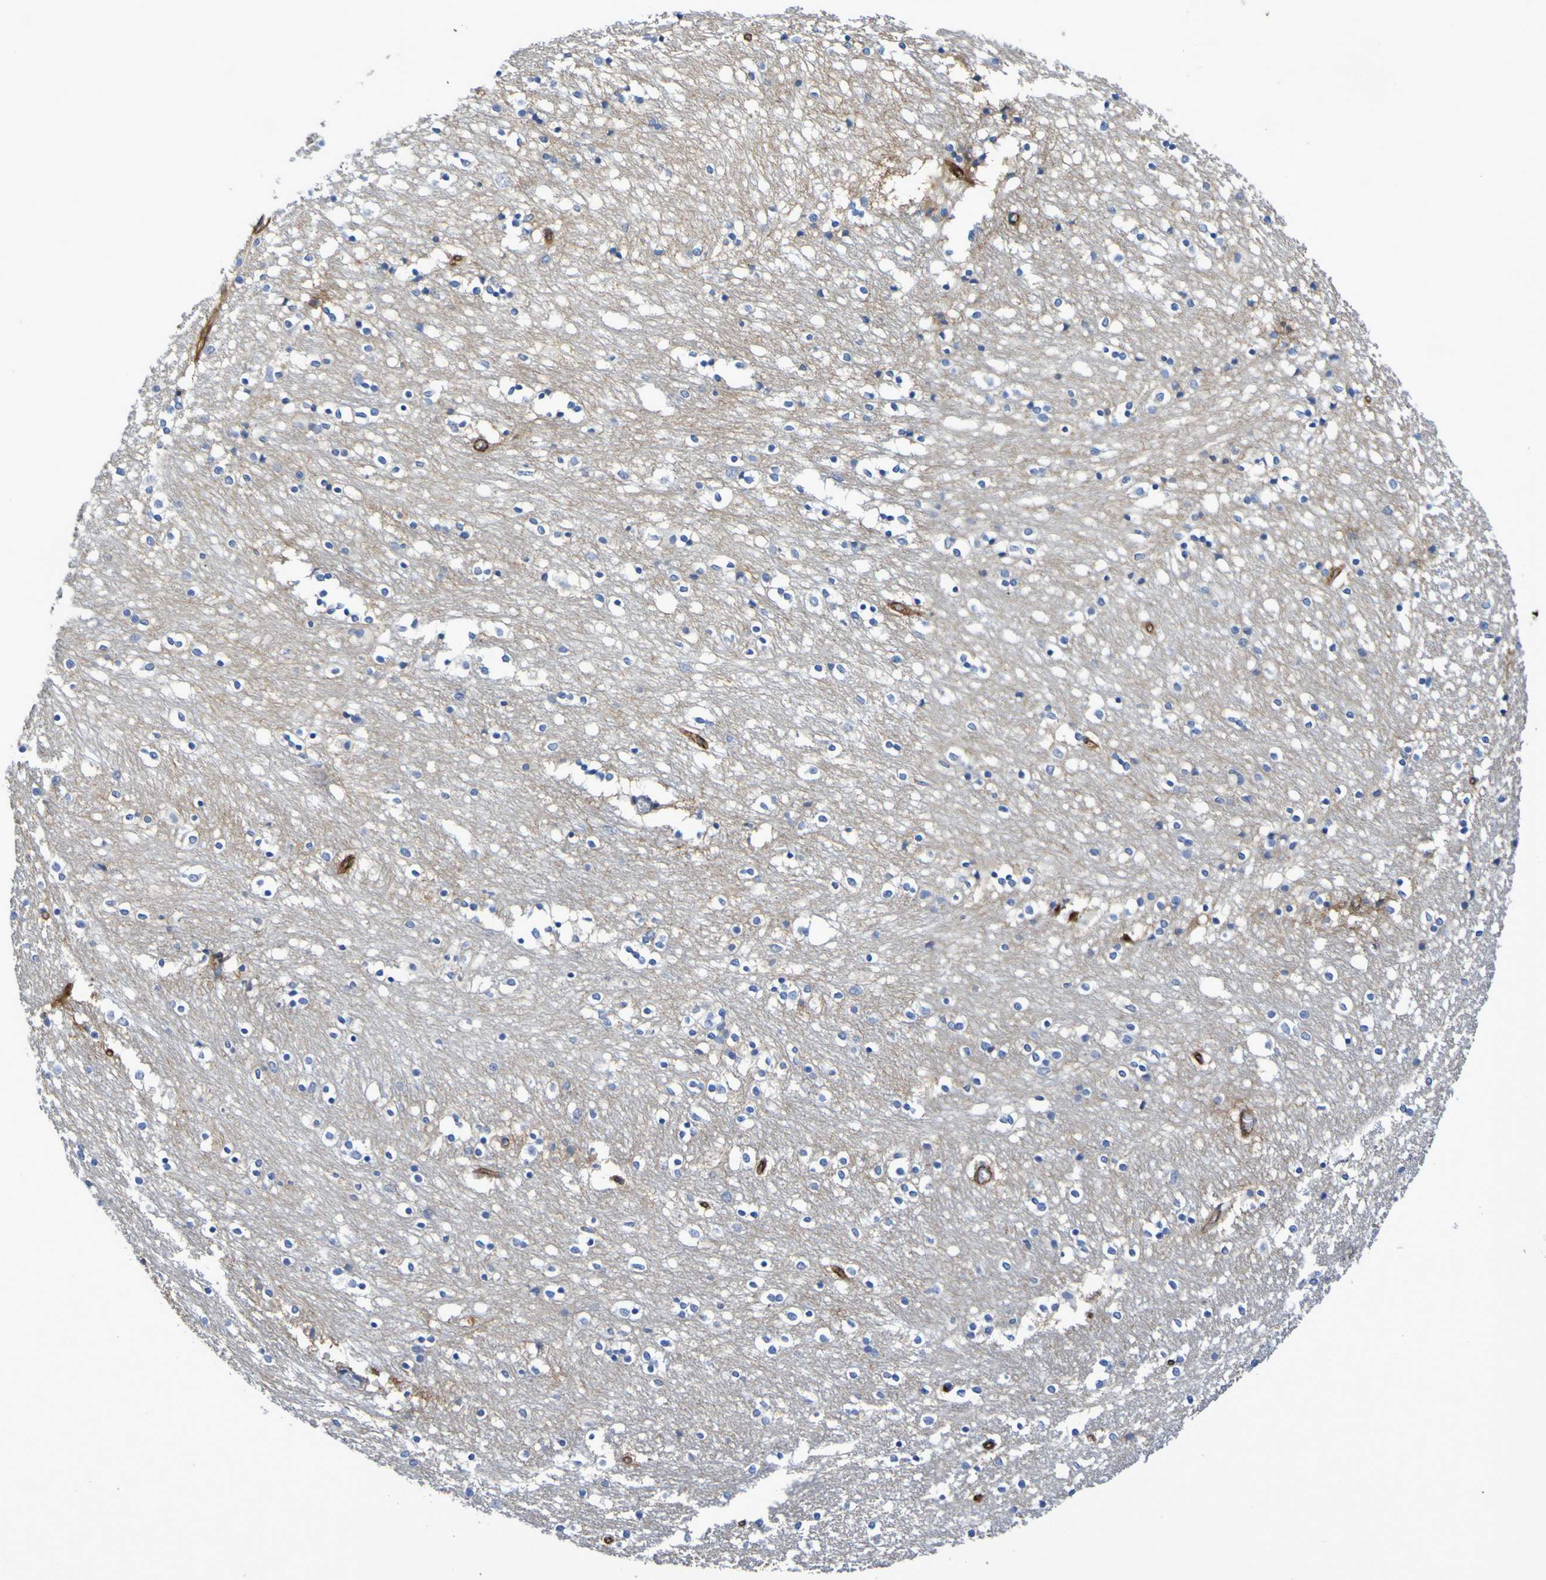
{"staining": {"intensity": "negative", "quantity": "none", "location": "none"}, "tissue": "caudate", "cell_type": "Glial cells", "image_type": "normal", "snomed": [{"axis": "morphology", "description": "Normal tissue, NOS"}, {"axis": "topography", "description": "Lateral ventricle wall"}], "caption": "The image exhibits no staining of glial cells in unremarkable caudate.", "gene": "SLC3A2", "patient": {"sex": "female", "age": 54}}